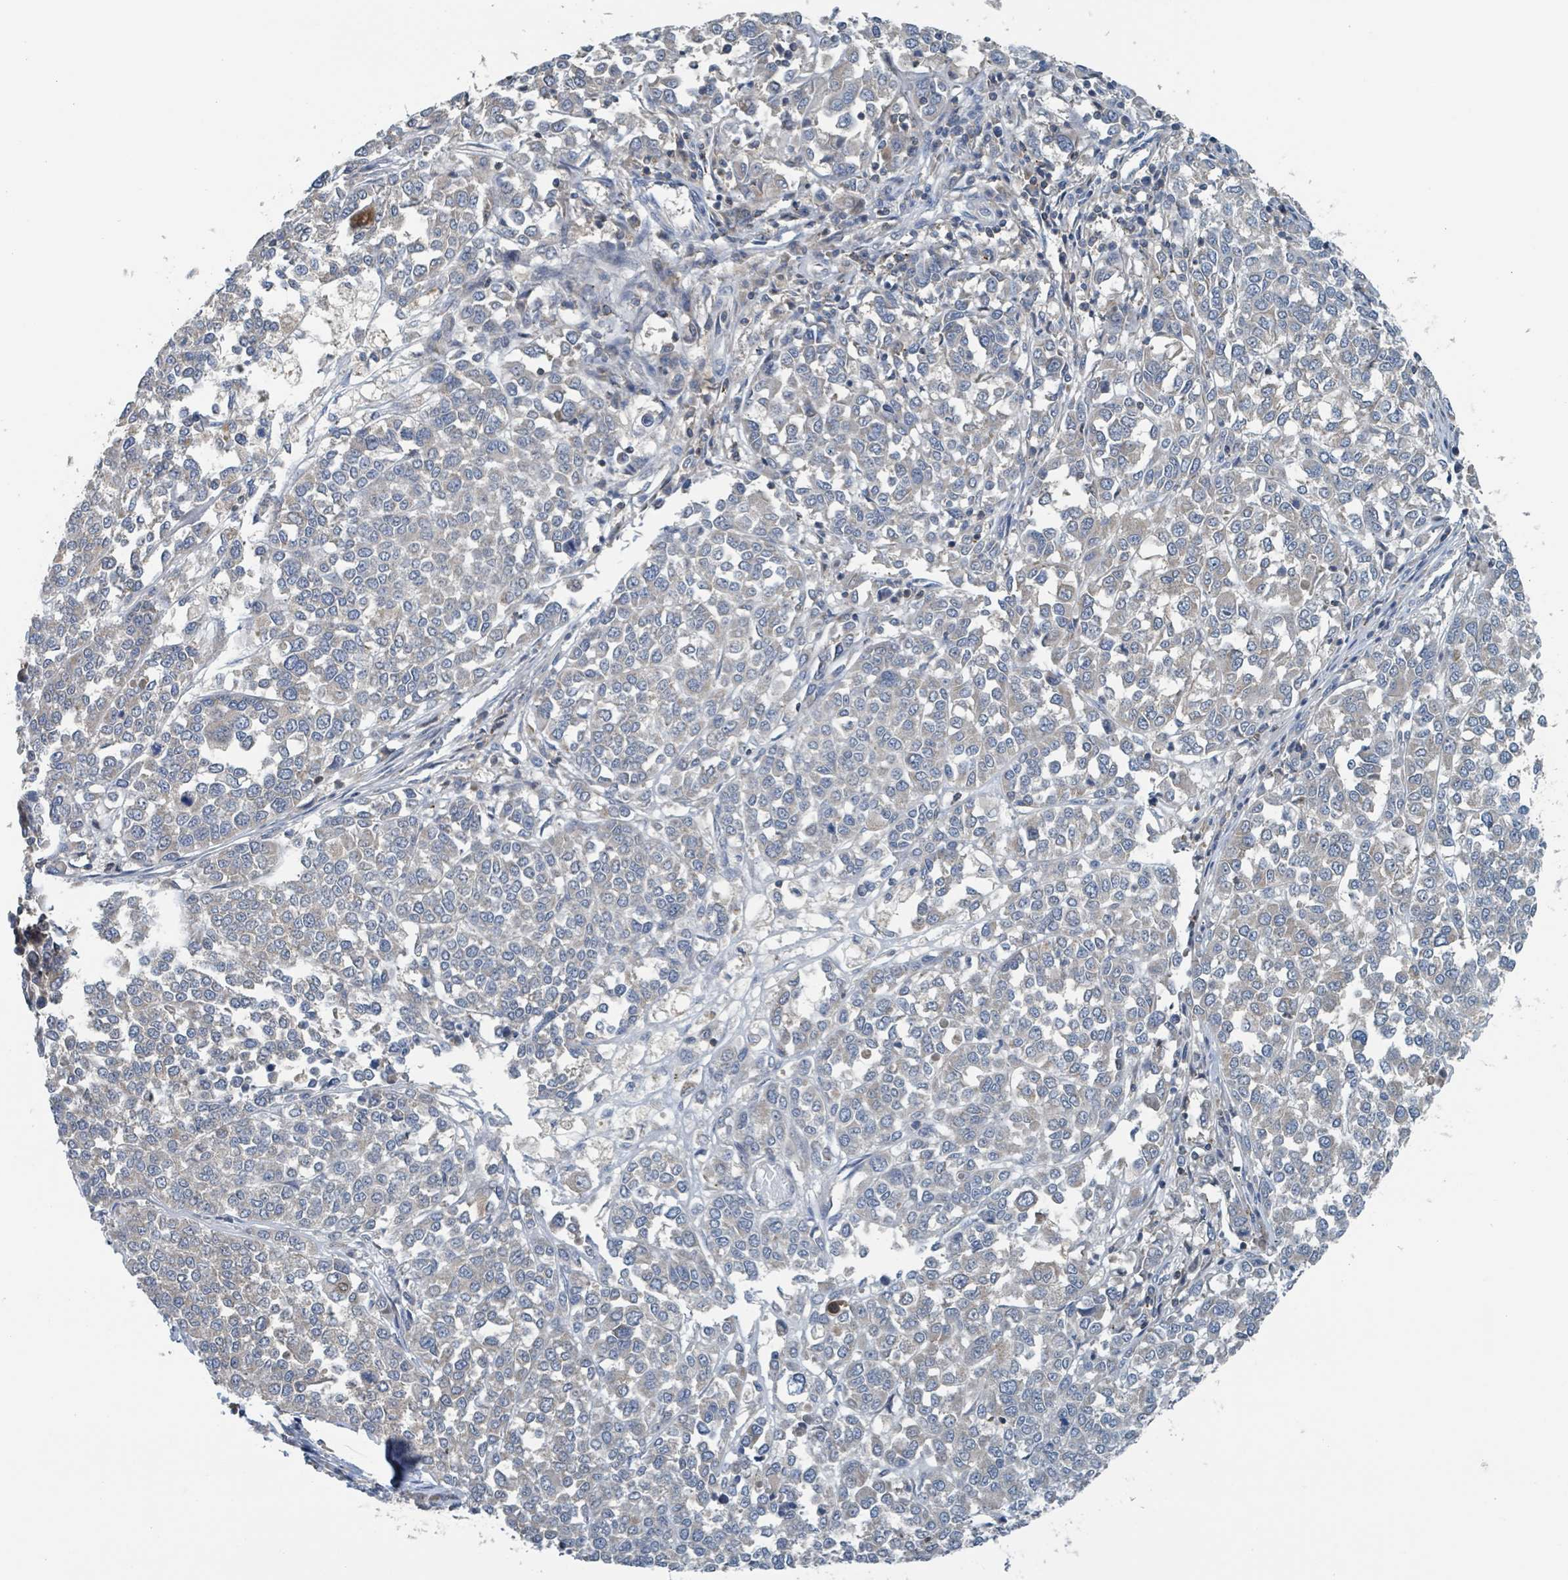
{"staining": {"intensity": "negative", "quantity": "none", "location": "none"}, "tissue": "melanoma", "cell_type": "Tumor cells", "image_type": "cancer", "snomed": [{"axis": "morphology", "description": "Malignant melanoma, Metastatic site"}, {"axis": "topography", "description": "Lymph node"}], "caption": "Immunohistochemistry of malignant melanoma (metastatic site) shows no expression in tumor cells. The staining is performed using DAB brown chromogen with nuclei counter-stained in using hematoxylin.", "gene": "ACBD4", "patient": {"sex": "male", "age": 44}}